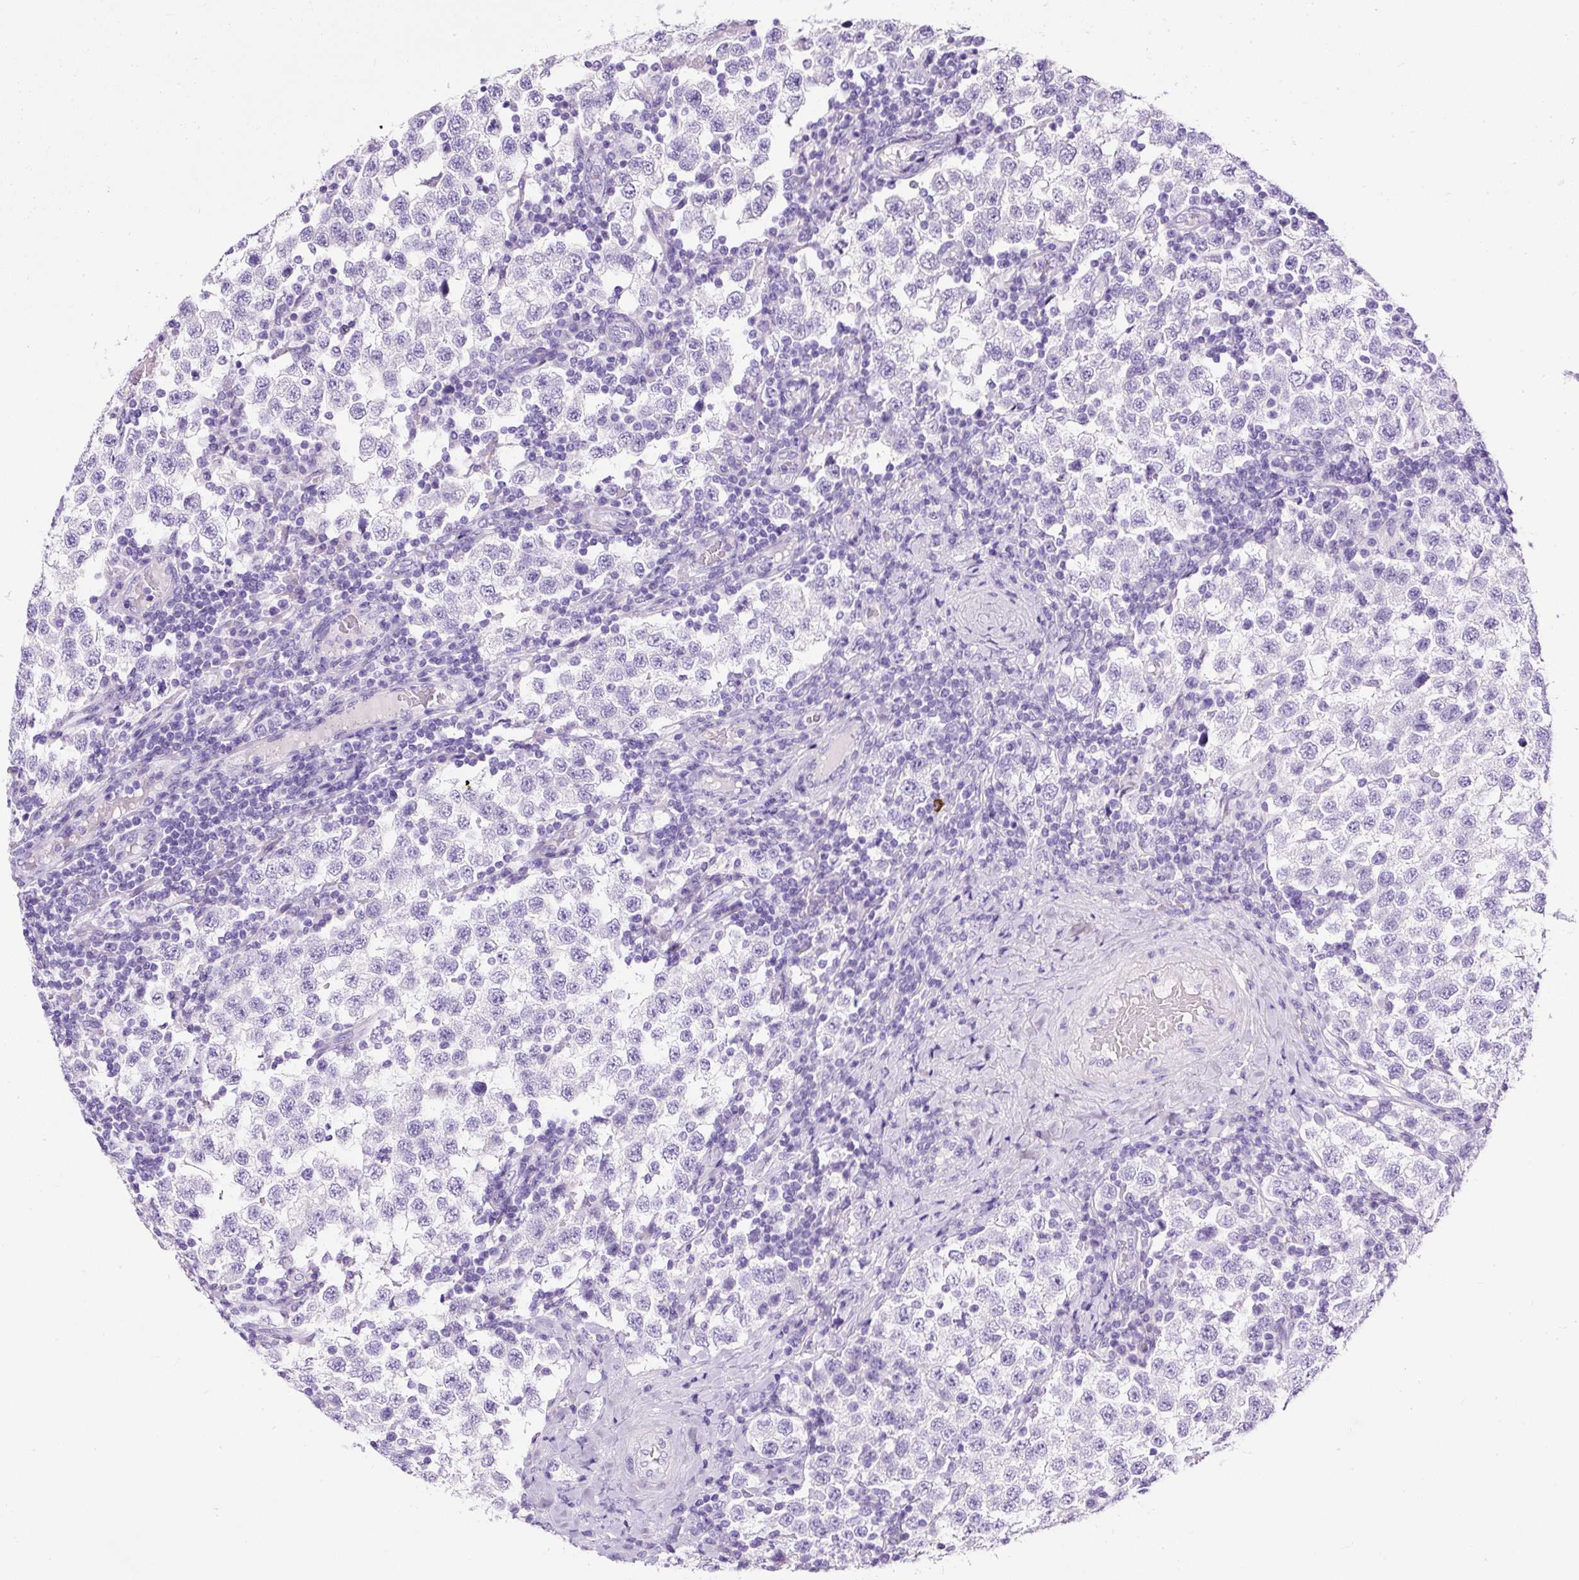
{"staining": {"intensity": "negative", "quantity": "none", "location": "none"}, "tissue": "testis cancer", "cell_type": "Tumor cells", "image_type": "cancer", "snomed": [{"axis": "morphology", "description": "Seminoma, NOS"}, {"axis": "topography", "description": "Testis"}], "caption": "This is a micrograph of immunohistochemistry staining of testis seminoma, which shows no positivity in tumor cells.", "gene": "STOX2", "patient": {"sex": "male", "age": 34}}